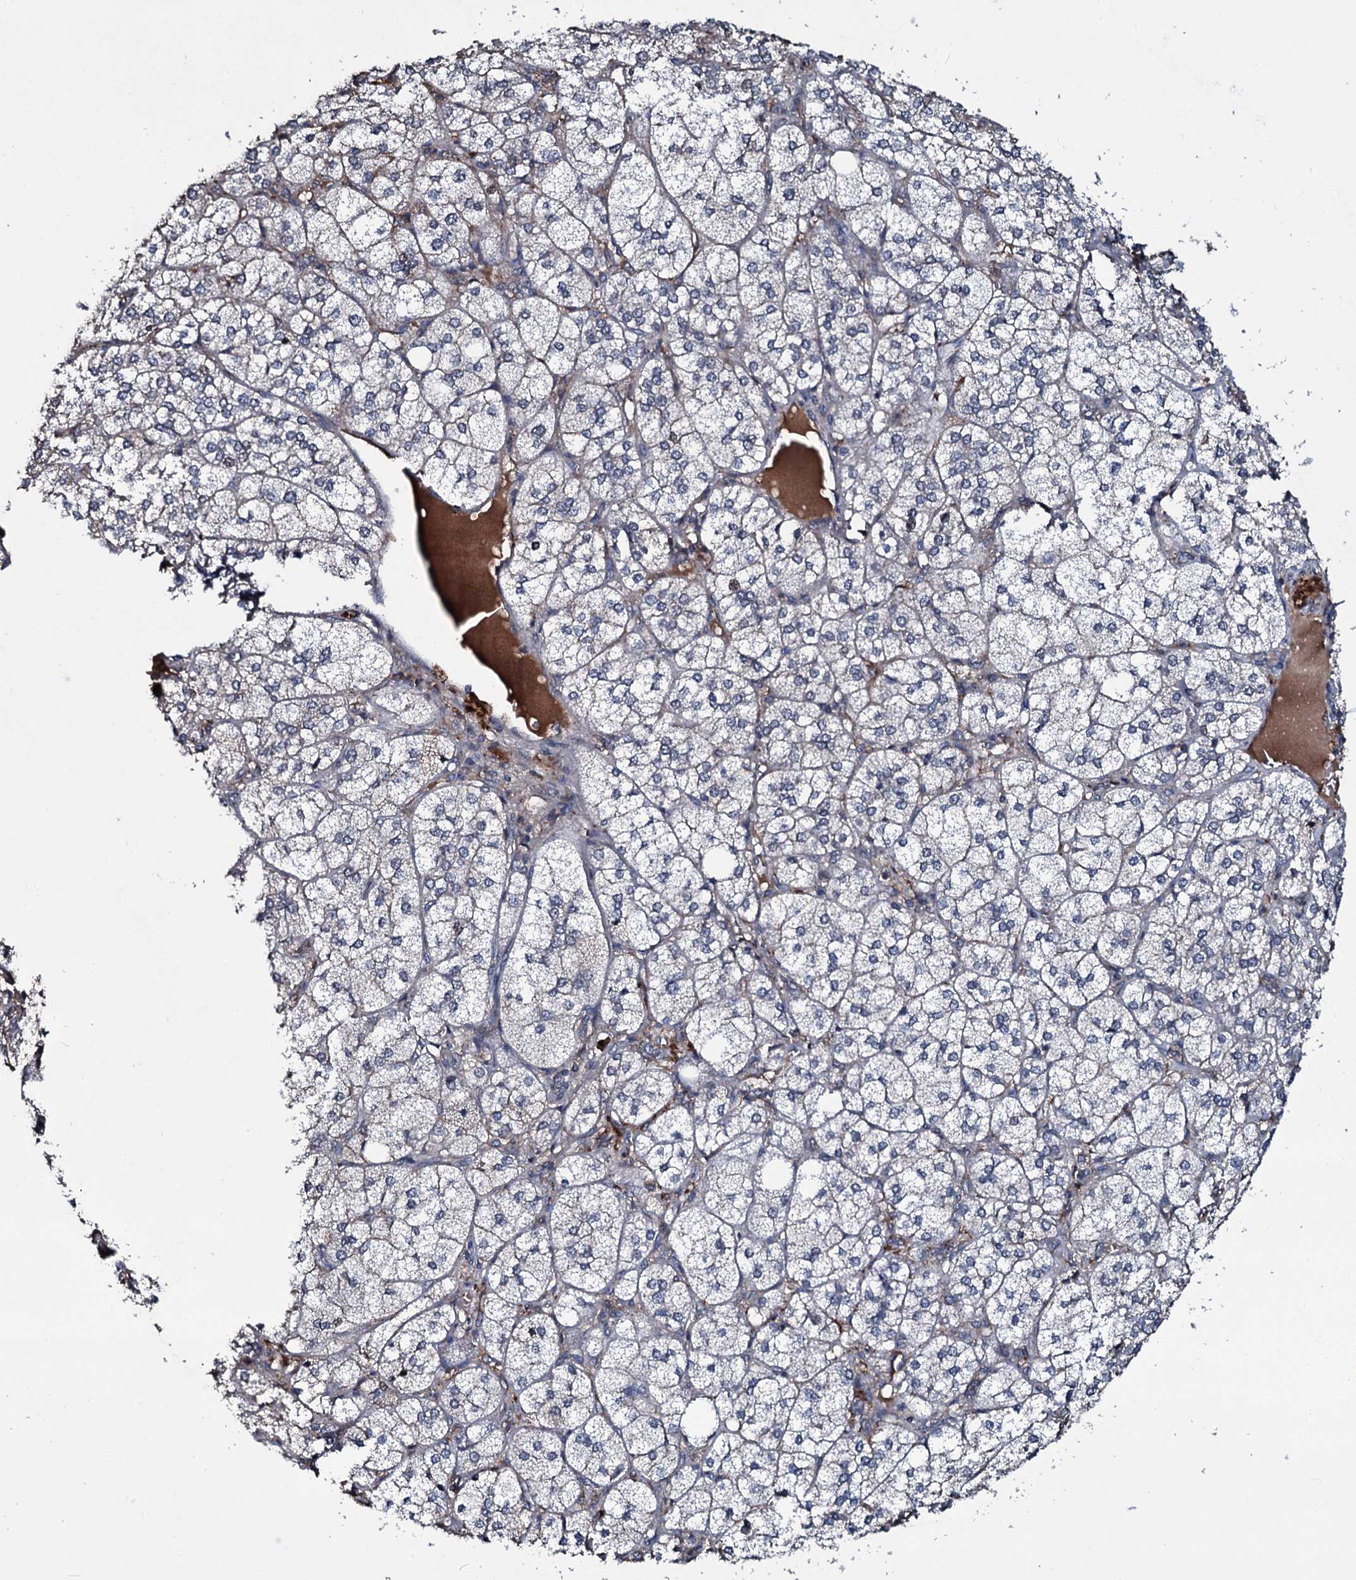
{"staining": {"intensity": "negative", "quantity": "none", "location": "none"}, "tissue": "adrenal gland", "cell_type": "Glandular cells", "image_type": "normal", "snomed": [{"axis": "morphology", "description": "Normal tissue, NOS"}, {"axis": "topography", "description": "Adrenal gland"}], "caption": "An IHC micrograph of normal adrenal gland is shown. There is no staining in glandular cells of adrenal gland. (DAB immunohistochemistry (IHC) with hematoxylin counter stain).", "gene": "LYG2", "patient": {"sex": "female", "age": 61}}